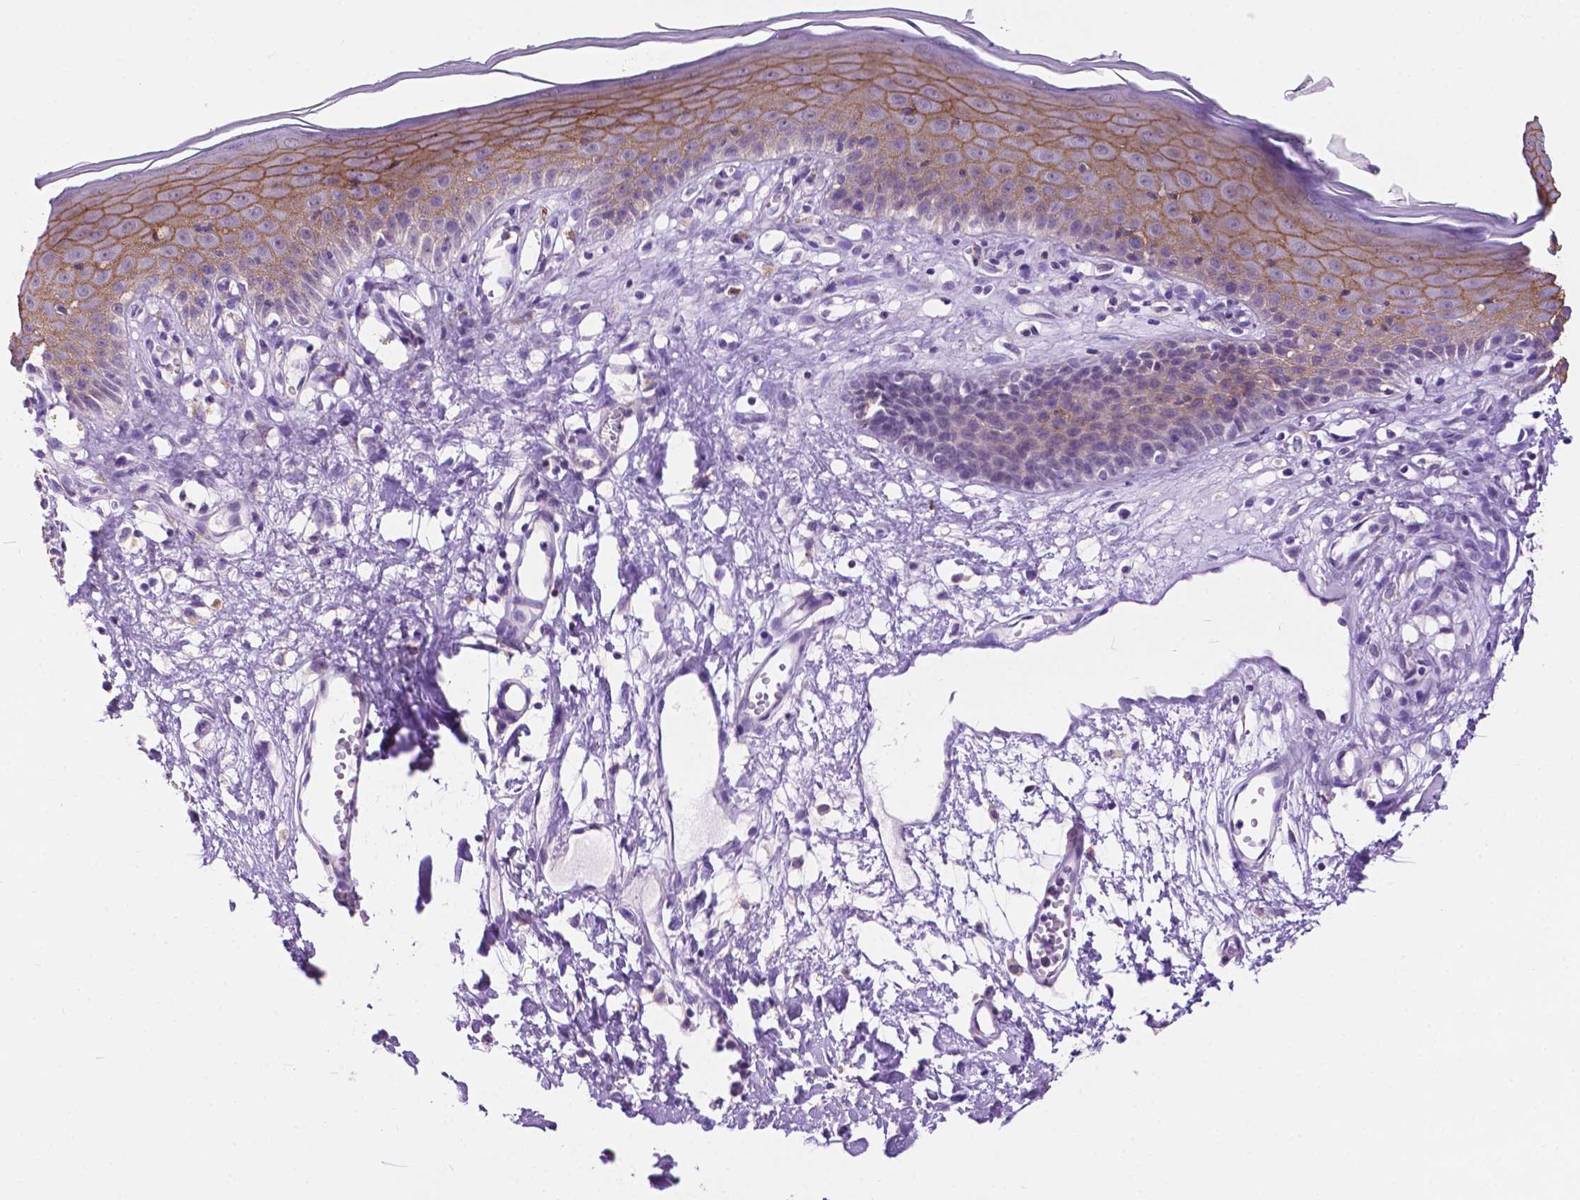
{"staining": {"intensity": "moderate", "quantity": "25%-75%", "location": "cytoplasmic/membranous"}, "tissue": "skin", "cell_type": "Epidermal cells", "image_type": "normal", "snomed": [{"axis": "morphology", "description": "Normal tissue, NOS"}, {"axis": "topography", "description": "Vulva"}], "caption": "IHC (DAB) staining of benign human skin displays moderate cytoplasmic/membranous protein expression in approximately 25%-75% of epidermal cells. The protein is stained brown, and the nuclei are stained in blue (DAB (3,3'-diaminobenzidine) IHC with brightfield microscopy, high magnification).", "gene": "TACSTD2", "patient": {"sex": "female", "age": 68}}